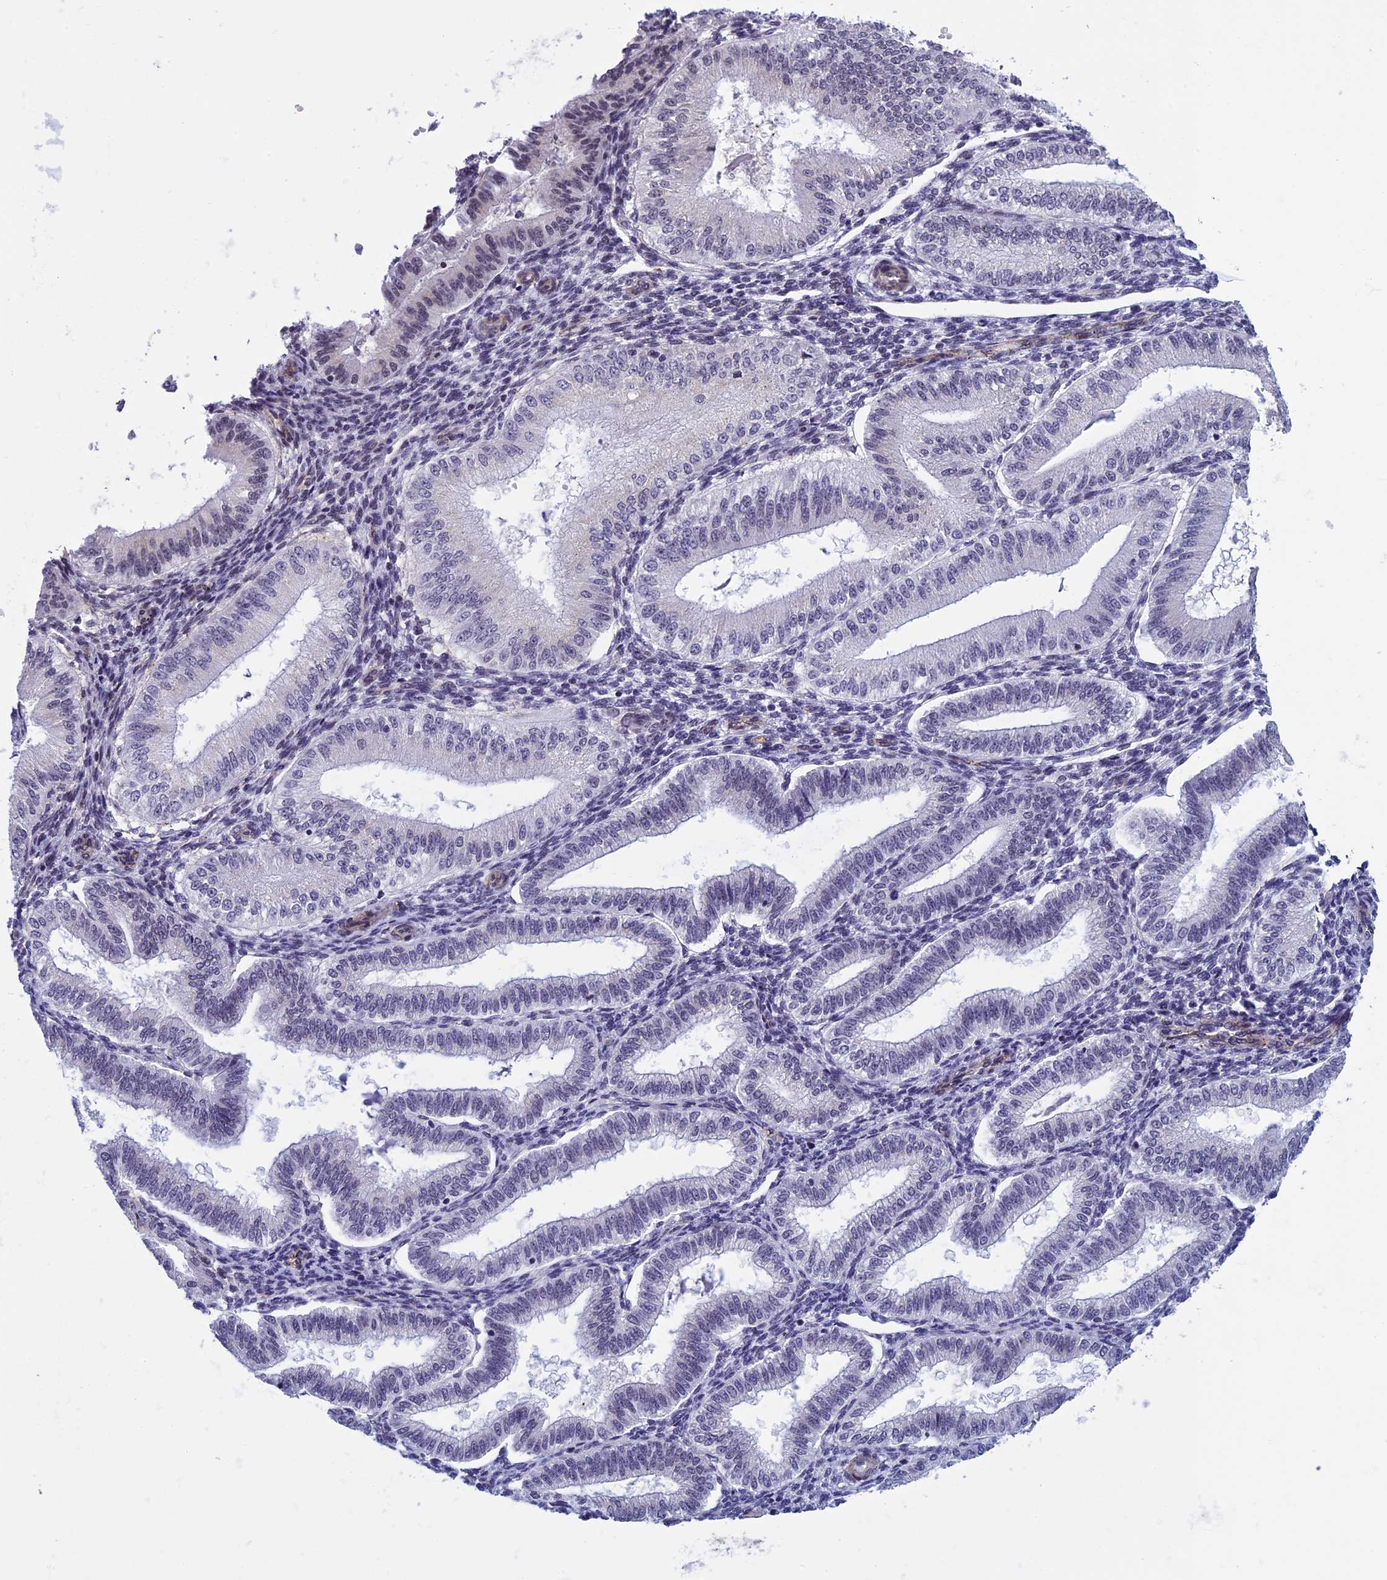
{"staining": {"intensity": "weak", "quantity": "<25%", "location": "nuclear"}, "tissue": "endometrium", "cell_type": "Cells in endometrial stroma", "image_type": "normal", "snomed": [{"axis": "morphology", "description": "Normal tissue, NOS"}, {"axis": "topography", "description": "Endometrium"}], "caption": "A high-resolution micrograph shows IHC staining of normal endometrium, which displays no significant expression in cells in endometrial stroma.", "gene": "NIPBL", "patient": {"sex": "female", "age": 39}}